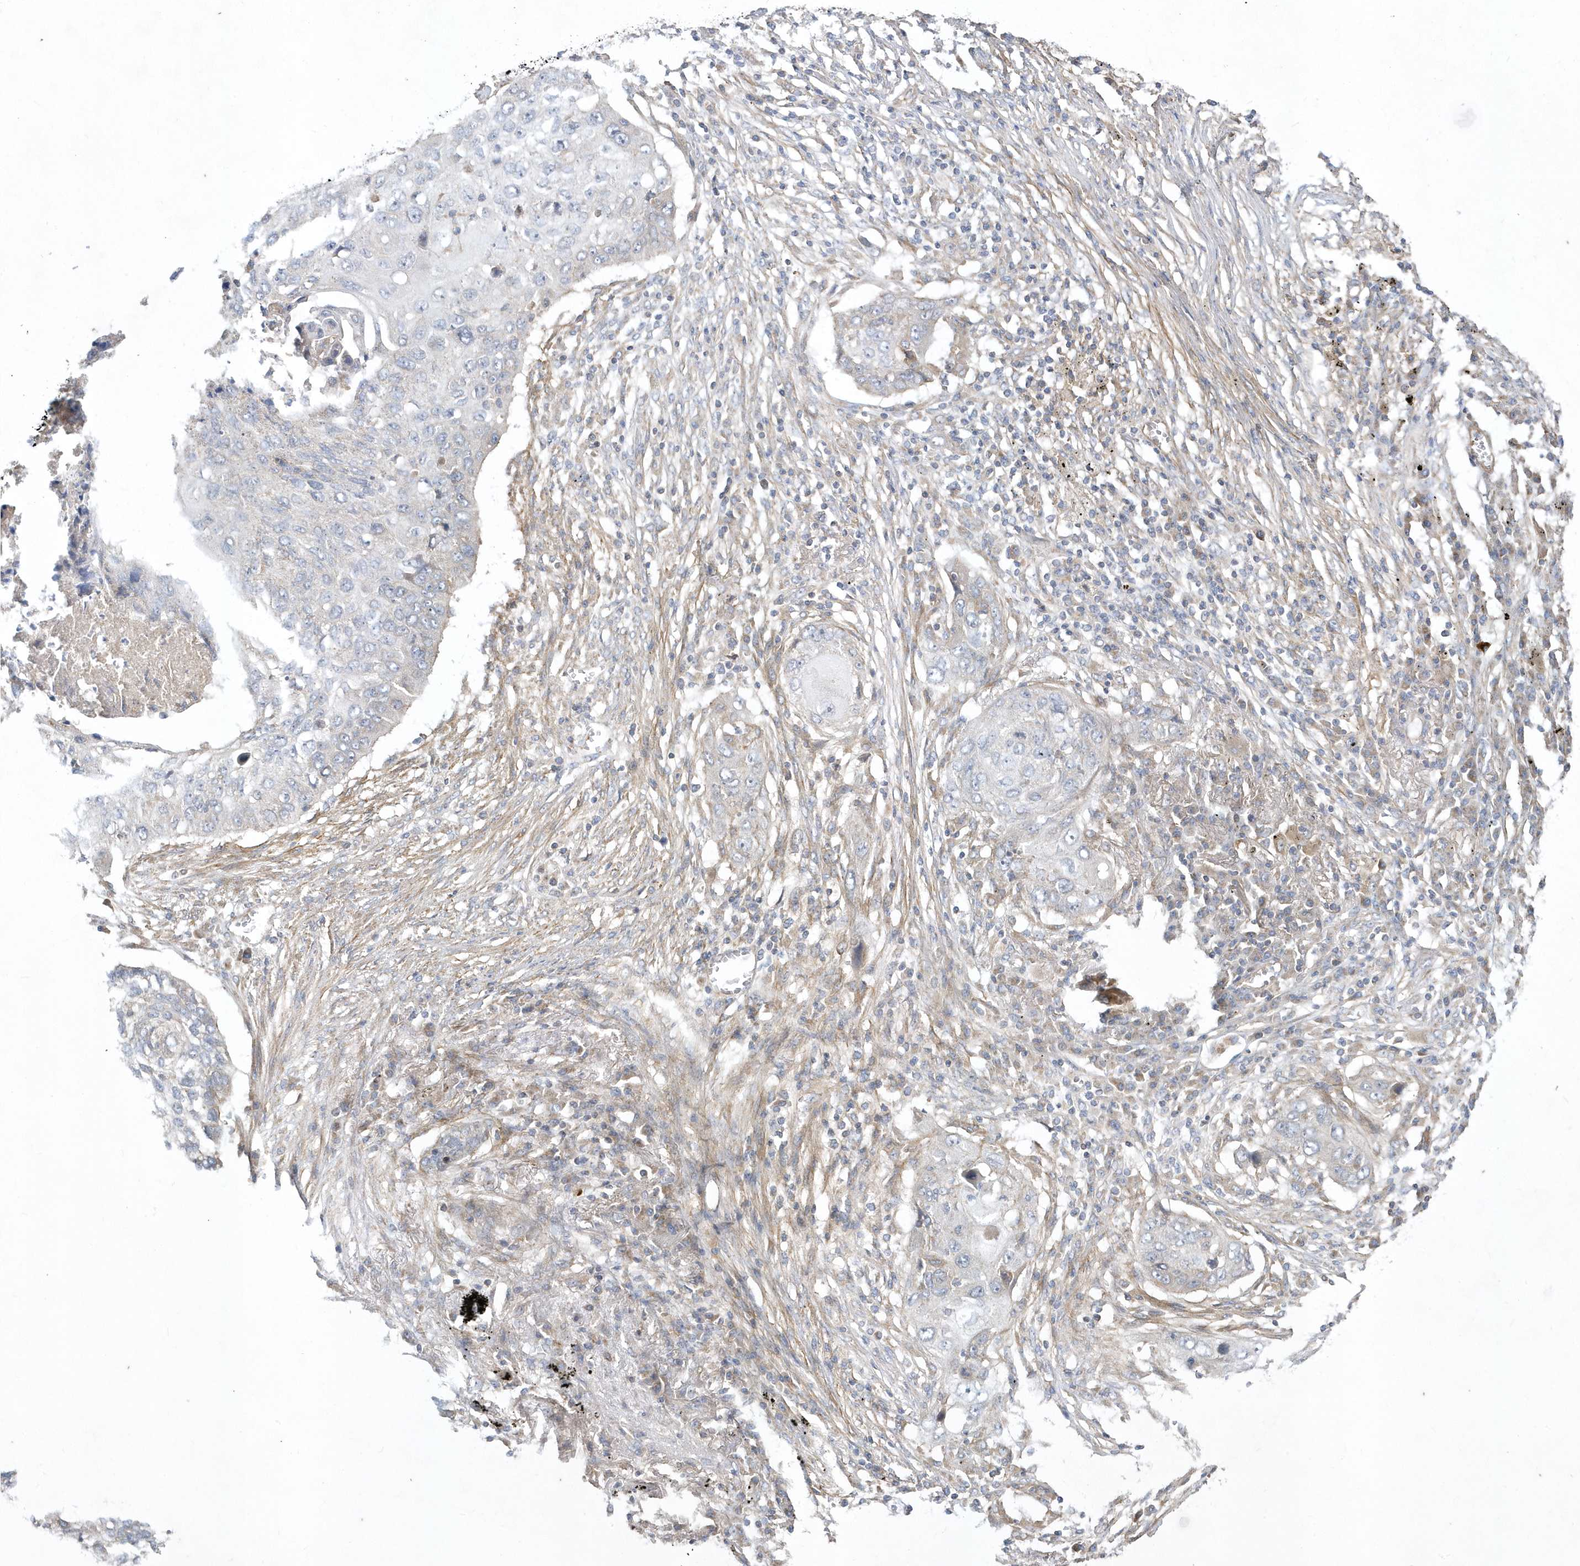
{"staining": {"intensity": "negative", "quantity": "none", "location": "none"}, "tissue": "lung cancer", "cell_type": "Tumor cells", "image_type": "cancer", "snomed": [{"axis": "morphology", "description": "Squamous cell carcinoma, NOS"}, {"axis": "topography", "description": "Lung"}], "caption": "A photomicrograph of lung cancer stained for a protein shows no brown staining in tumor cells.", "gene": "LEXM", "patient": {"sex": "female", "age": 63}}